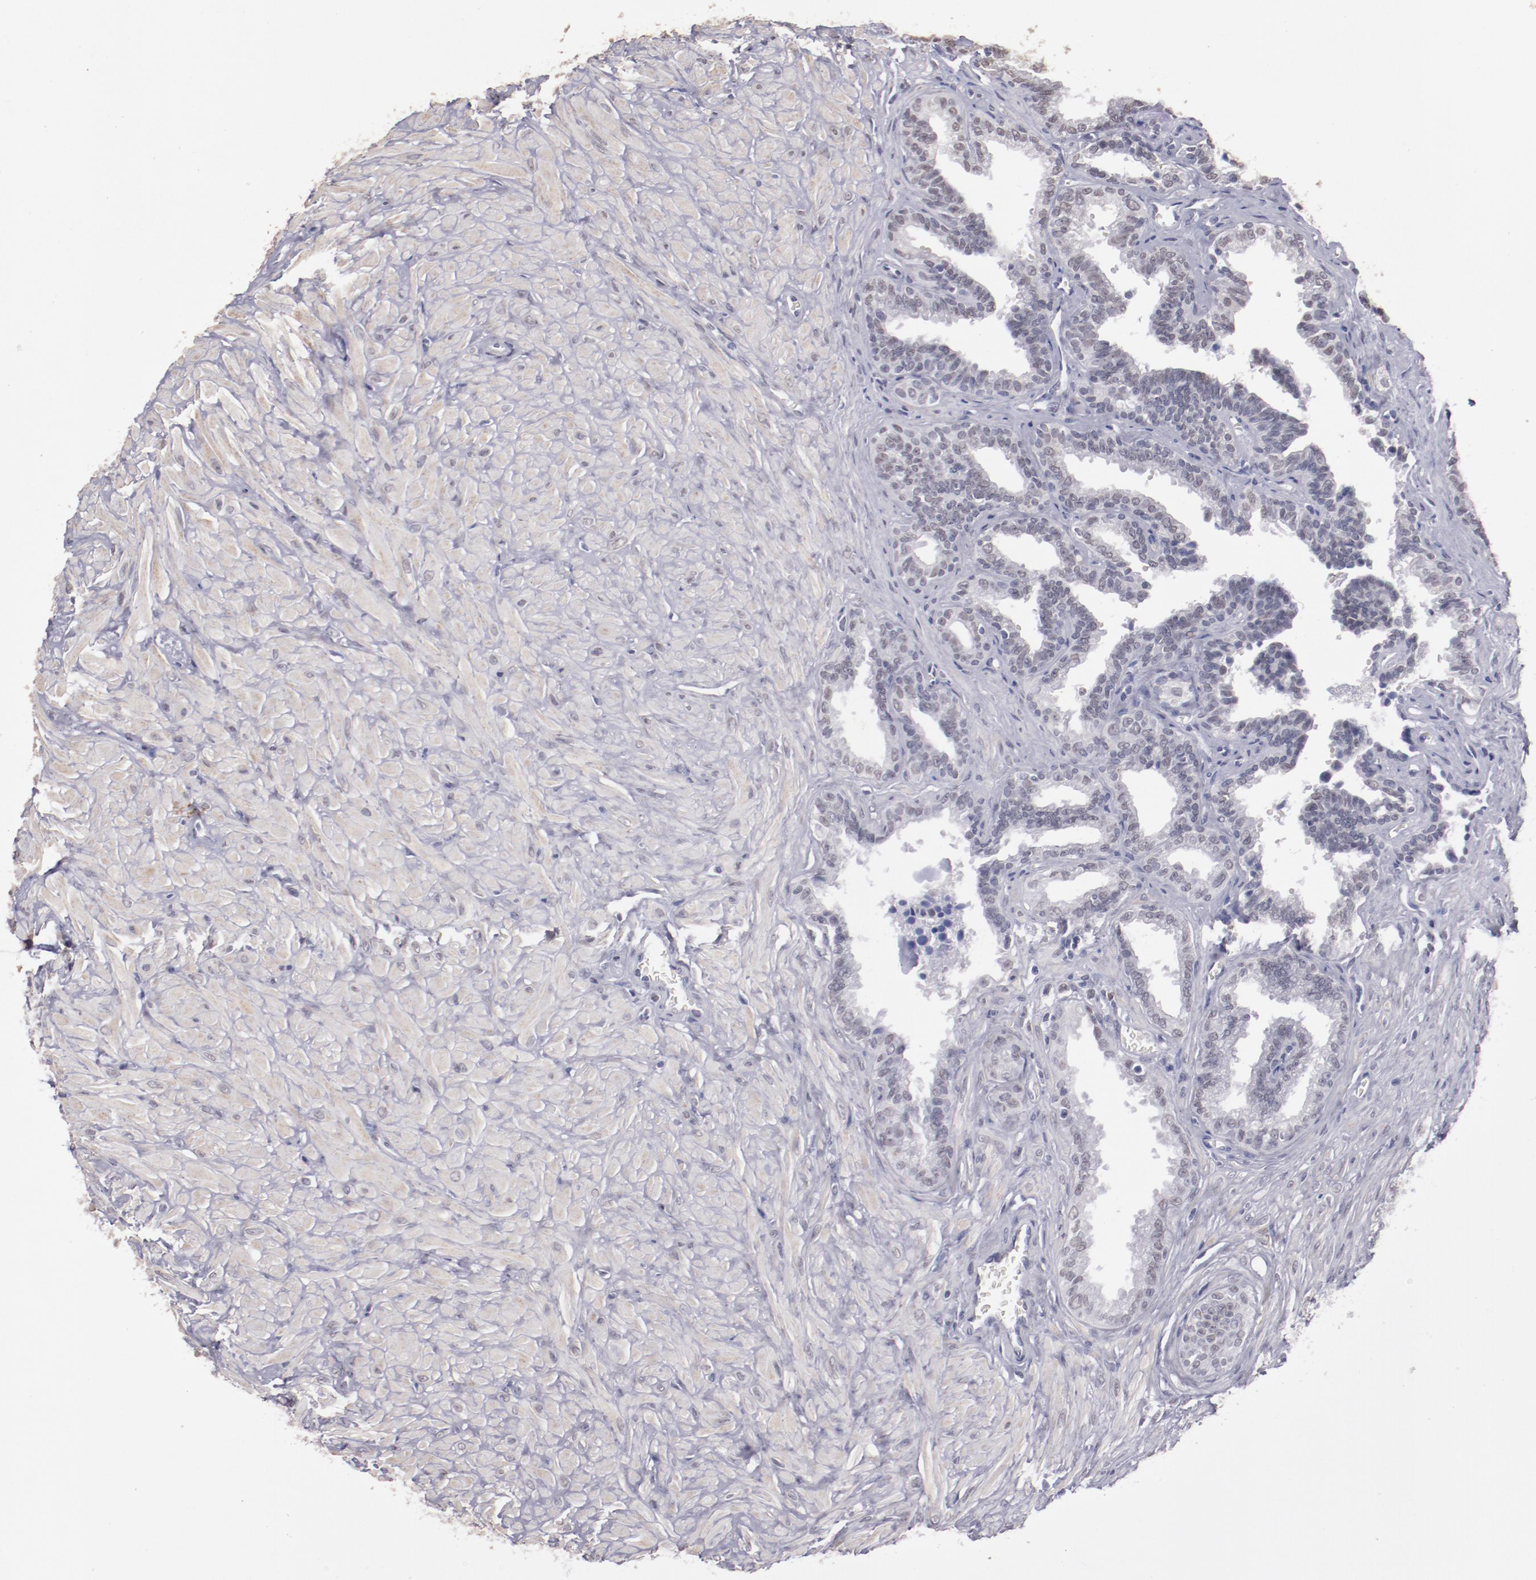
{"staining": {"intensity": "weak", "quantity": "<25%", "location": "nuclear"}, "tissue": "seminal vesicle", "cell_type": "Glandular cells", "image_type": "normal", "snomed": [{"axis": "morphology", "description": "Normal tissue, NOS"}, {"axis": "topography", "description": "Seminal veicle"}], "caption": "The IHC histopathology image has no significant positivity in glandular cells of seminal vesicle.", "gene": "IRF4", "patient": {"sex": "male", "age": 26}}